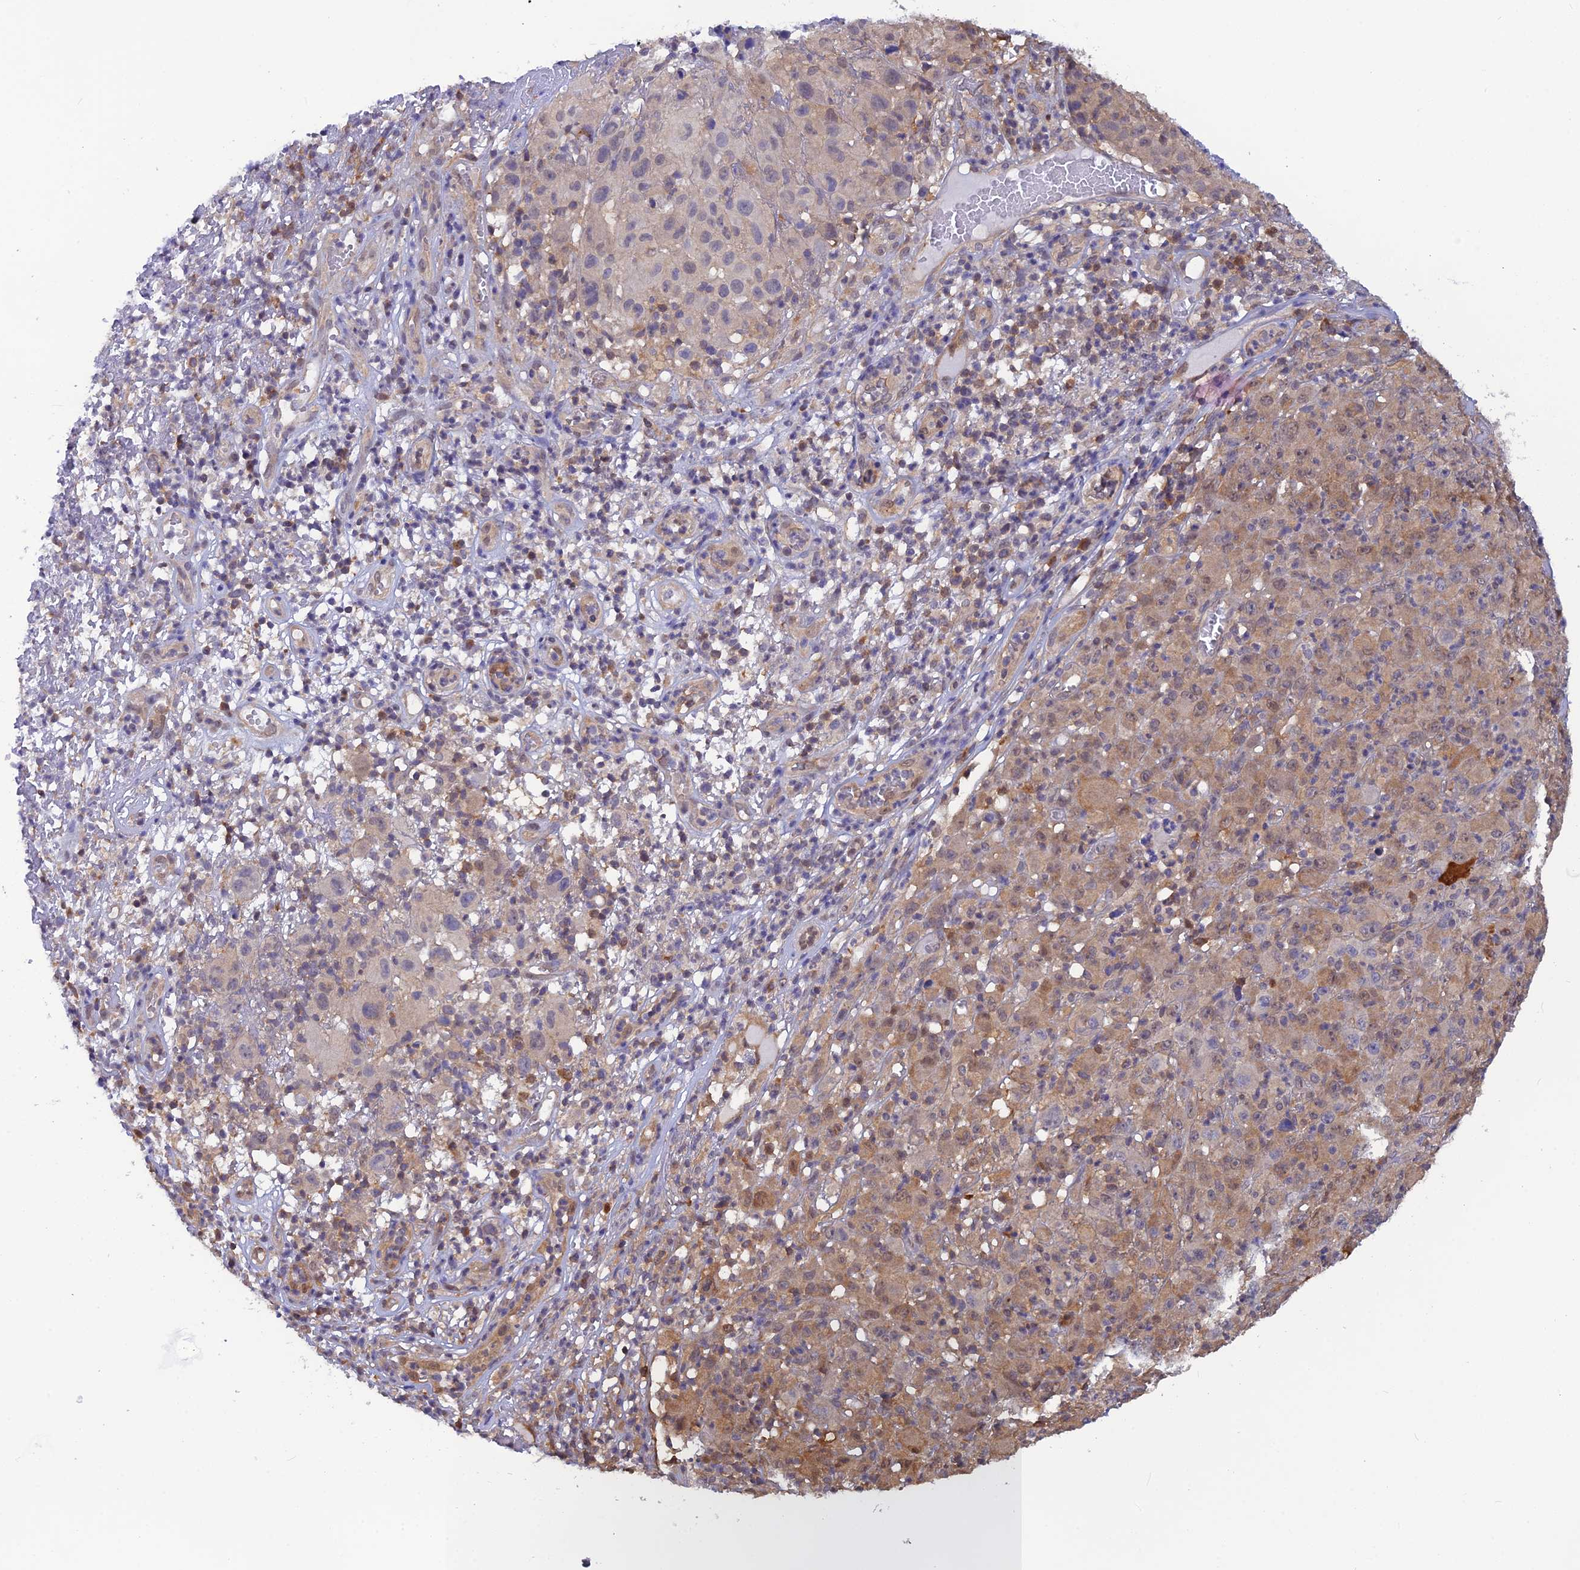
{"staining": {"intensity": "weak", "quantity": "25%-75%", "location": "cytoplasmic/membranous,nuclear"}, "tissue": "melanoma", "cell_type": "Tumor cells", "image_type": "cancer", "snomed": [{"axis": "morphology", "description": "Malignant melanoma, NOS"}, {"axis": "topography", "description": "Skin"}], "caption": "A micrograph of malignant melanoma stained for a protein reveals weak cytoplasmic/membranous and nuclear brown staining in tumor cells.", "gene": "HINT1", "patient": {"sex": "male", "age": 73}}